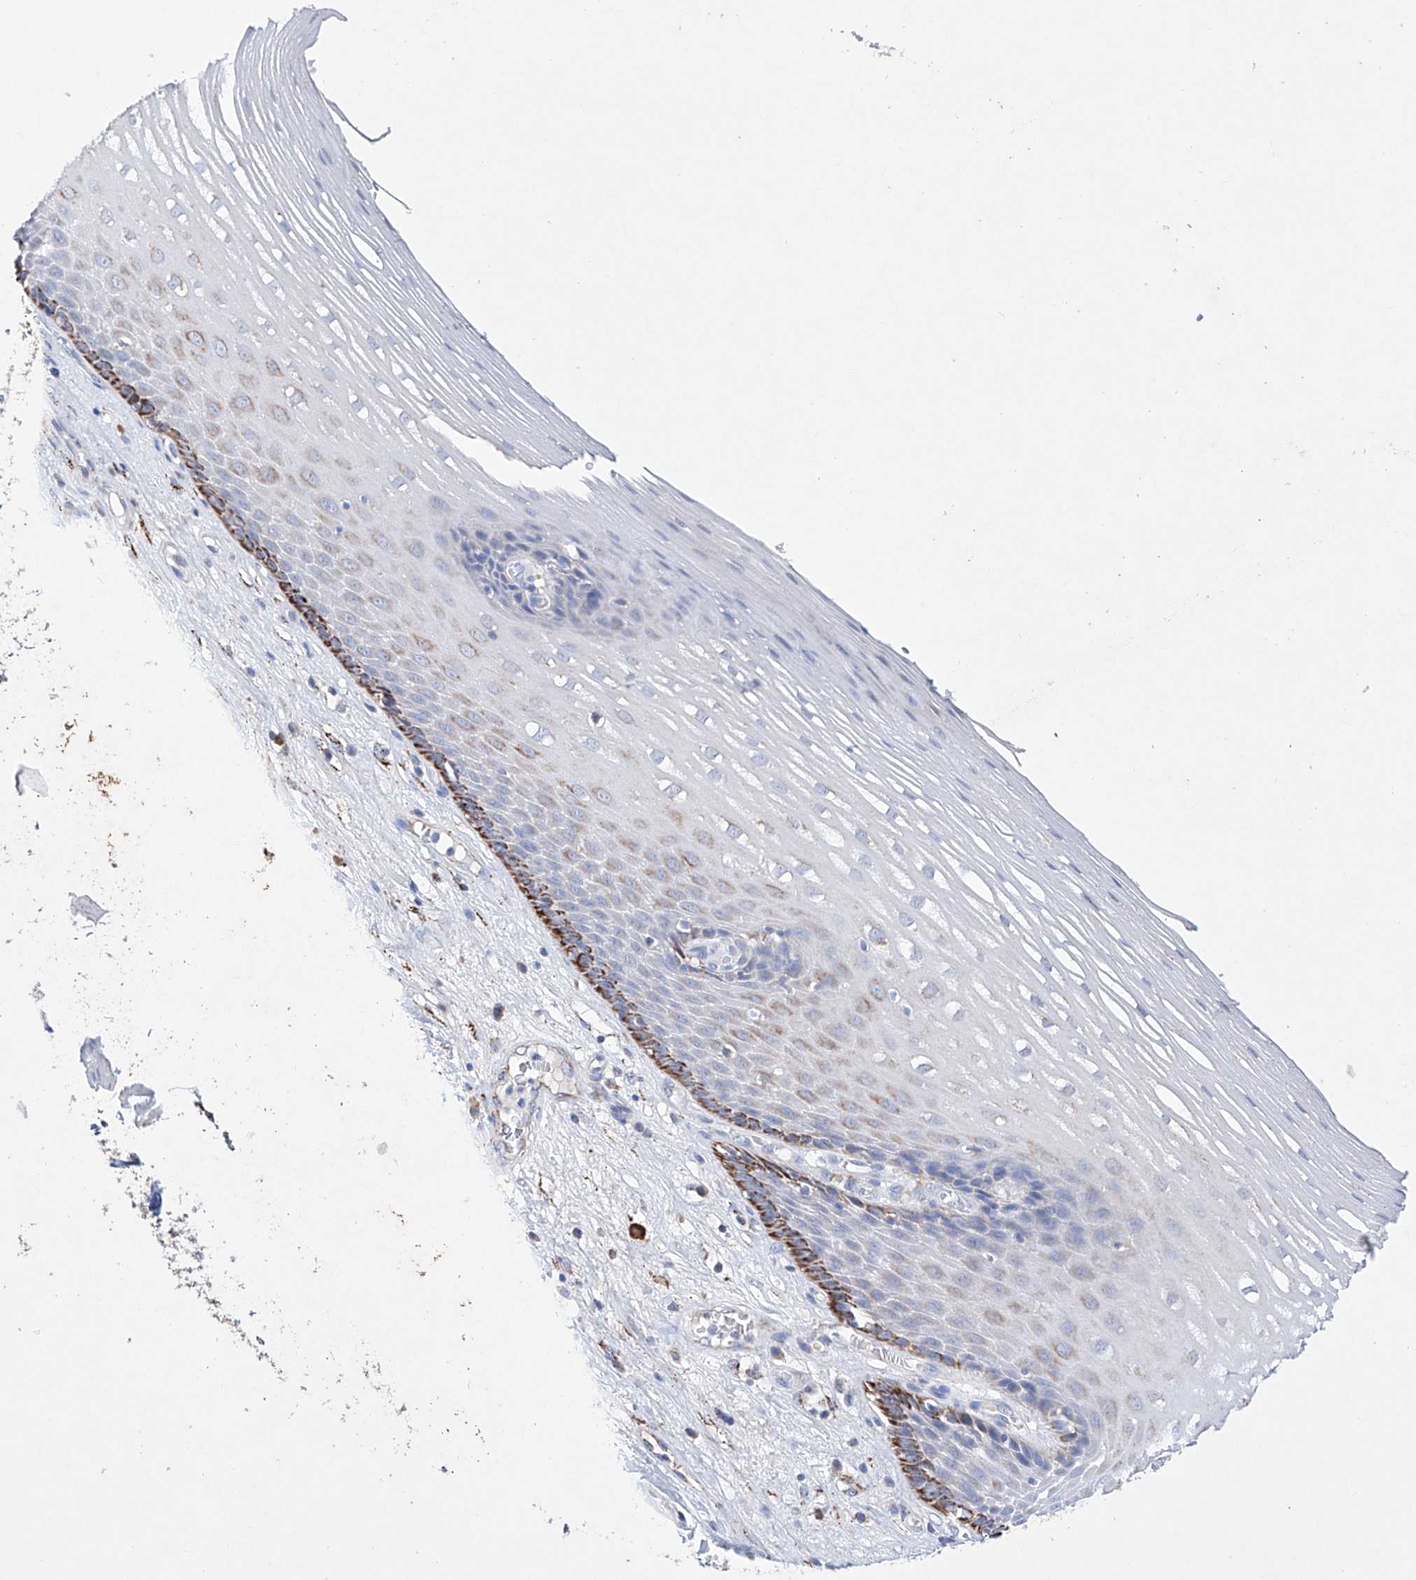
{"staining": {"intensity": "strong", "quantity": "<25%", "location": "cytoplasmic/membranous"}, "tissue": "esophagus", "cell_type": "Squamous epithelial cells", "image_type": "normal", "snomed": [{"axis": "morphology", "description": "Normal tissue, NOS"}, {"axis": "topography", "description": "Esophagus"}], "caption": "Squamous epithelial cells exhibit medium levels of strong cytoplasmic/membranous positivity in about <25% of cells in unremarkable human esophagus. The staining was performed using DAB (3,3'-diaminobenzidine) to visualize the protein expression in brown, while the nuclei were stained in blue with hematoxylin (Magnification: 20x).", "gene": "NRROS", "patient": {"sex": "male", "age": 62}}